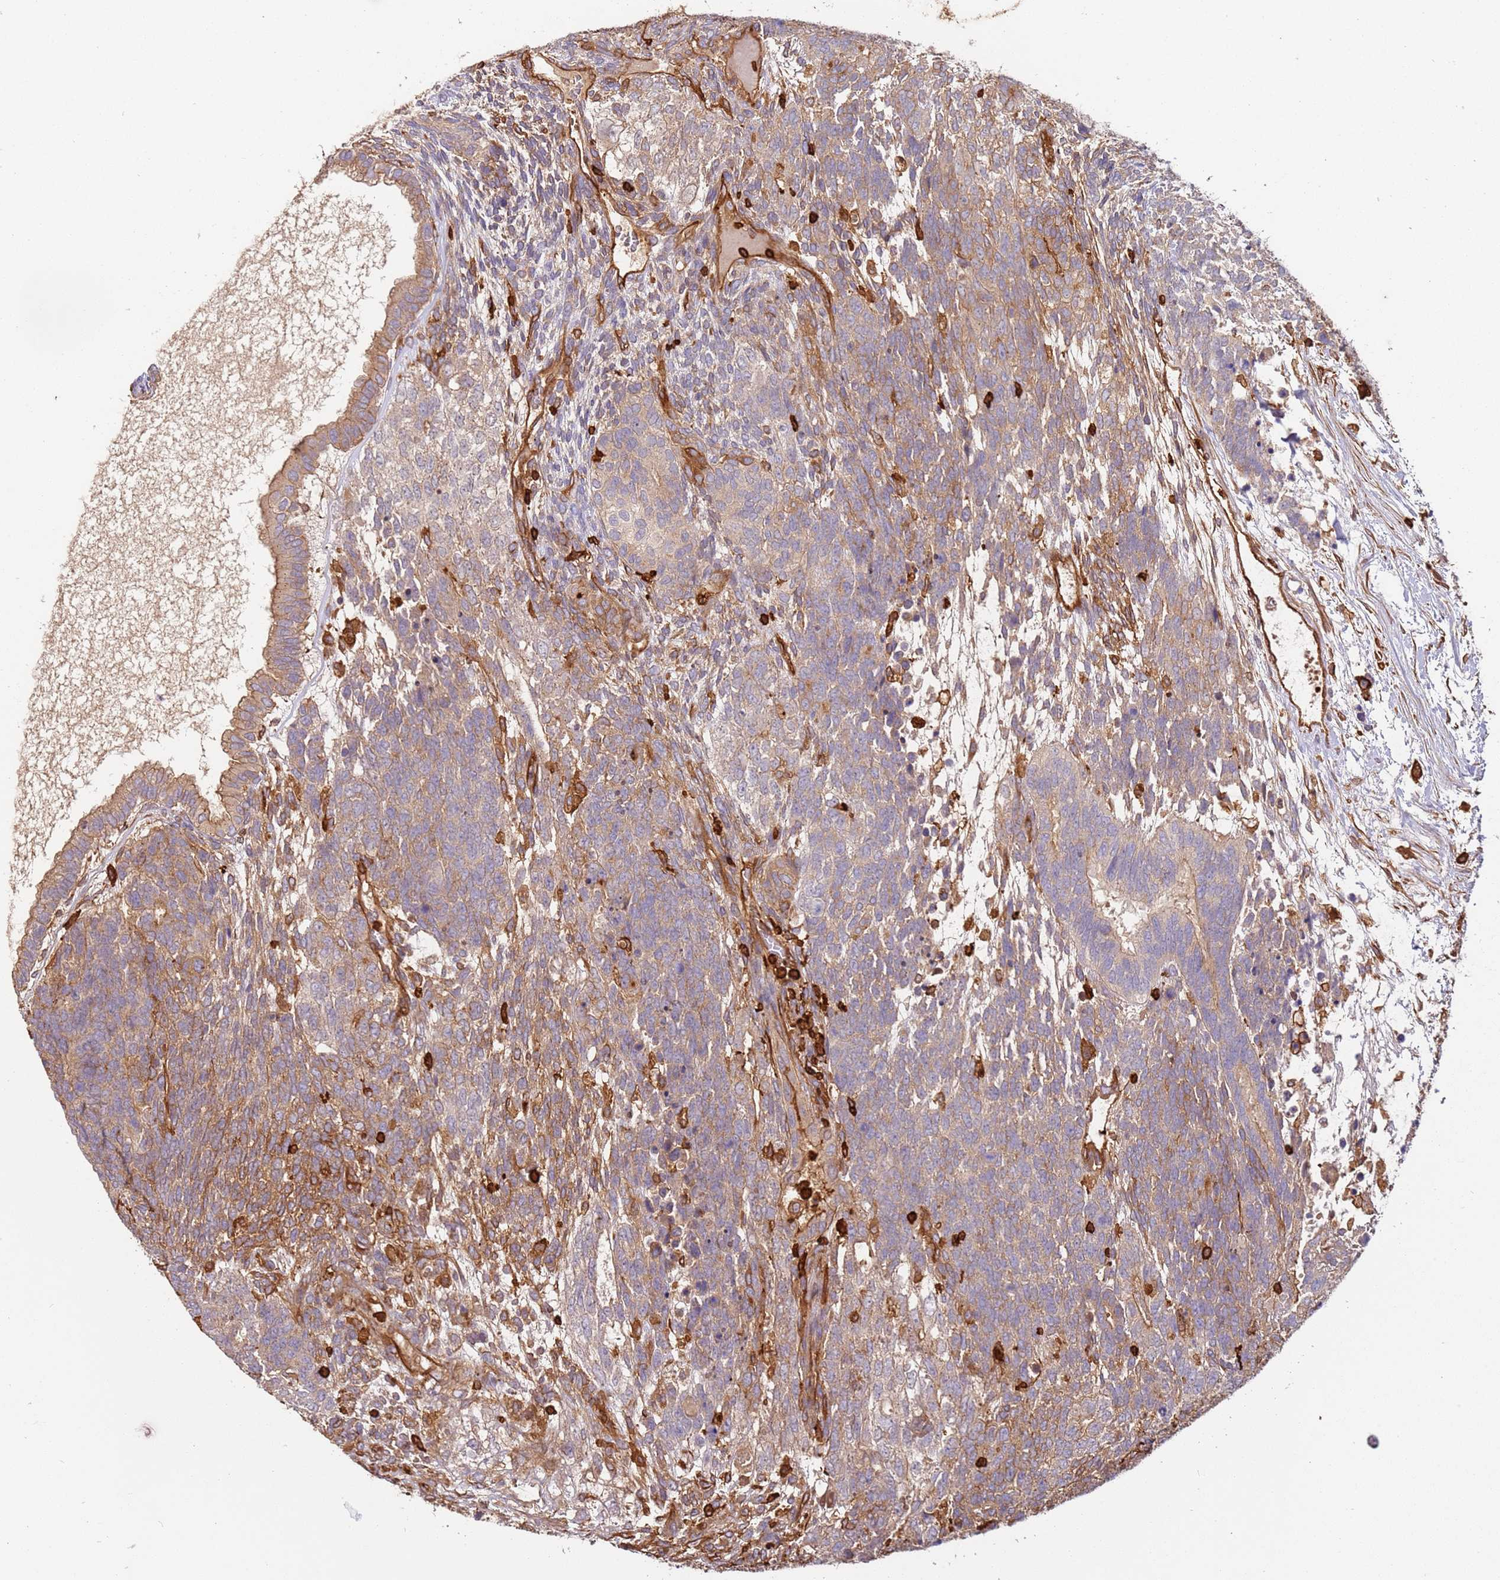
{"staining": {"intensity": "weak", "quantity": "25%-75%", "location": "cytoplasmic/membranous"}, "tissue": "testis cancer", "cell_type": "Tumor cells", "image_type": "cancer", "snomed": [{"axis": "morphology", "description": "Carcinoma, Embryonal, NOS"}, {"axis": "topography", "description": "Testis"}], "caption": "There is low levels of weak cytoplasmic/membranous expression in tumor cells of testis cancer (embryonal carcinoma), as demonstrated by immunohistochemical staining (brown color).", "gene": "OR6P1", "patient": {"sex": "male", "age": 23}}